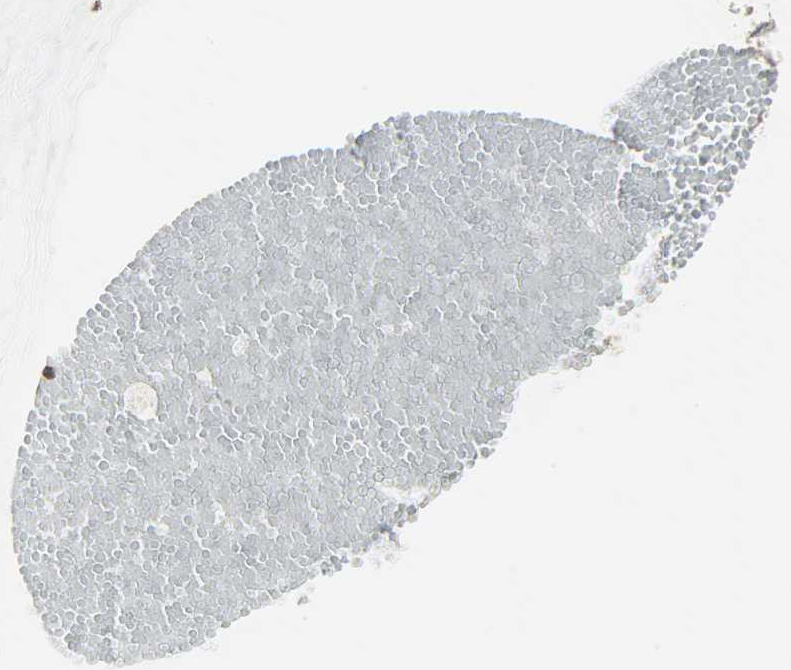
{"staining": {"intensity": "weak", "quantity": ">75%", "location": "cytoplasmic/membranous"}, "tissue": "ovarian cancer", "cell_type": "Tumor cells", "image_type": "cancer", "snomed": [{"axis": "morphology", "description": "Cystadenocarcinoma, mucinous, NOS"}, {"axis": "topography", "description": "Ovary"}], "caption": "Tumor cells display low levels of weak cytoplasmic/membranous staining in approximately >75% of cells in ovarian cancer.", "gene": "DNAJA4", "patient": {"sex": "female", "age": 39}}